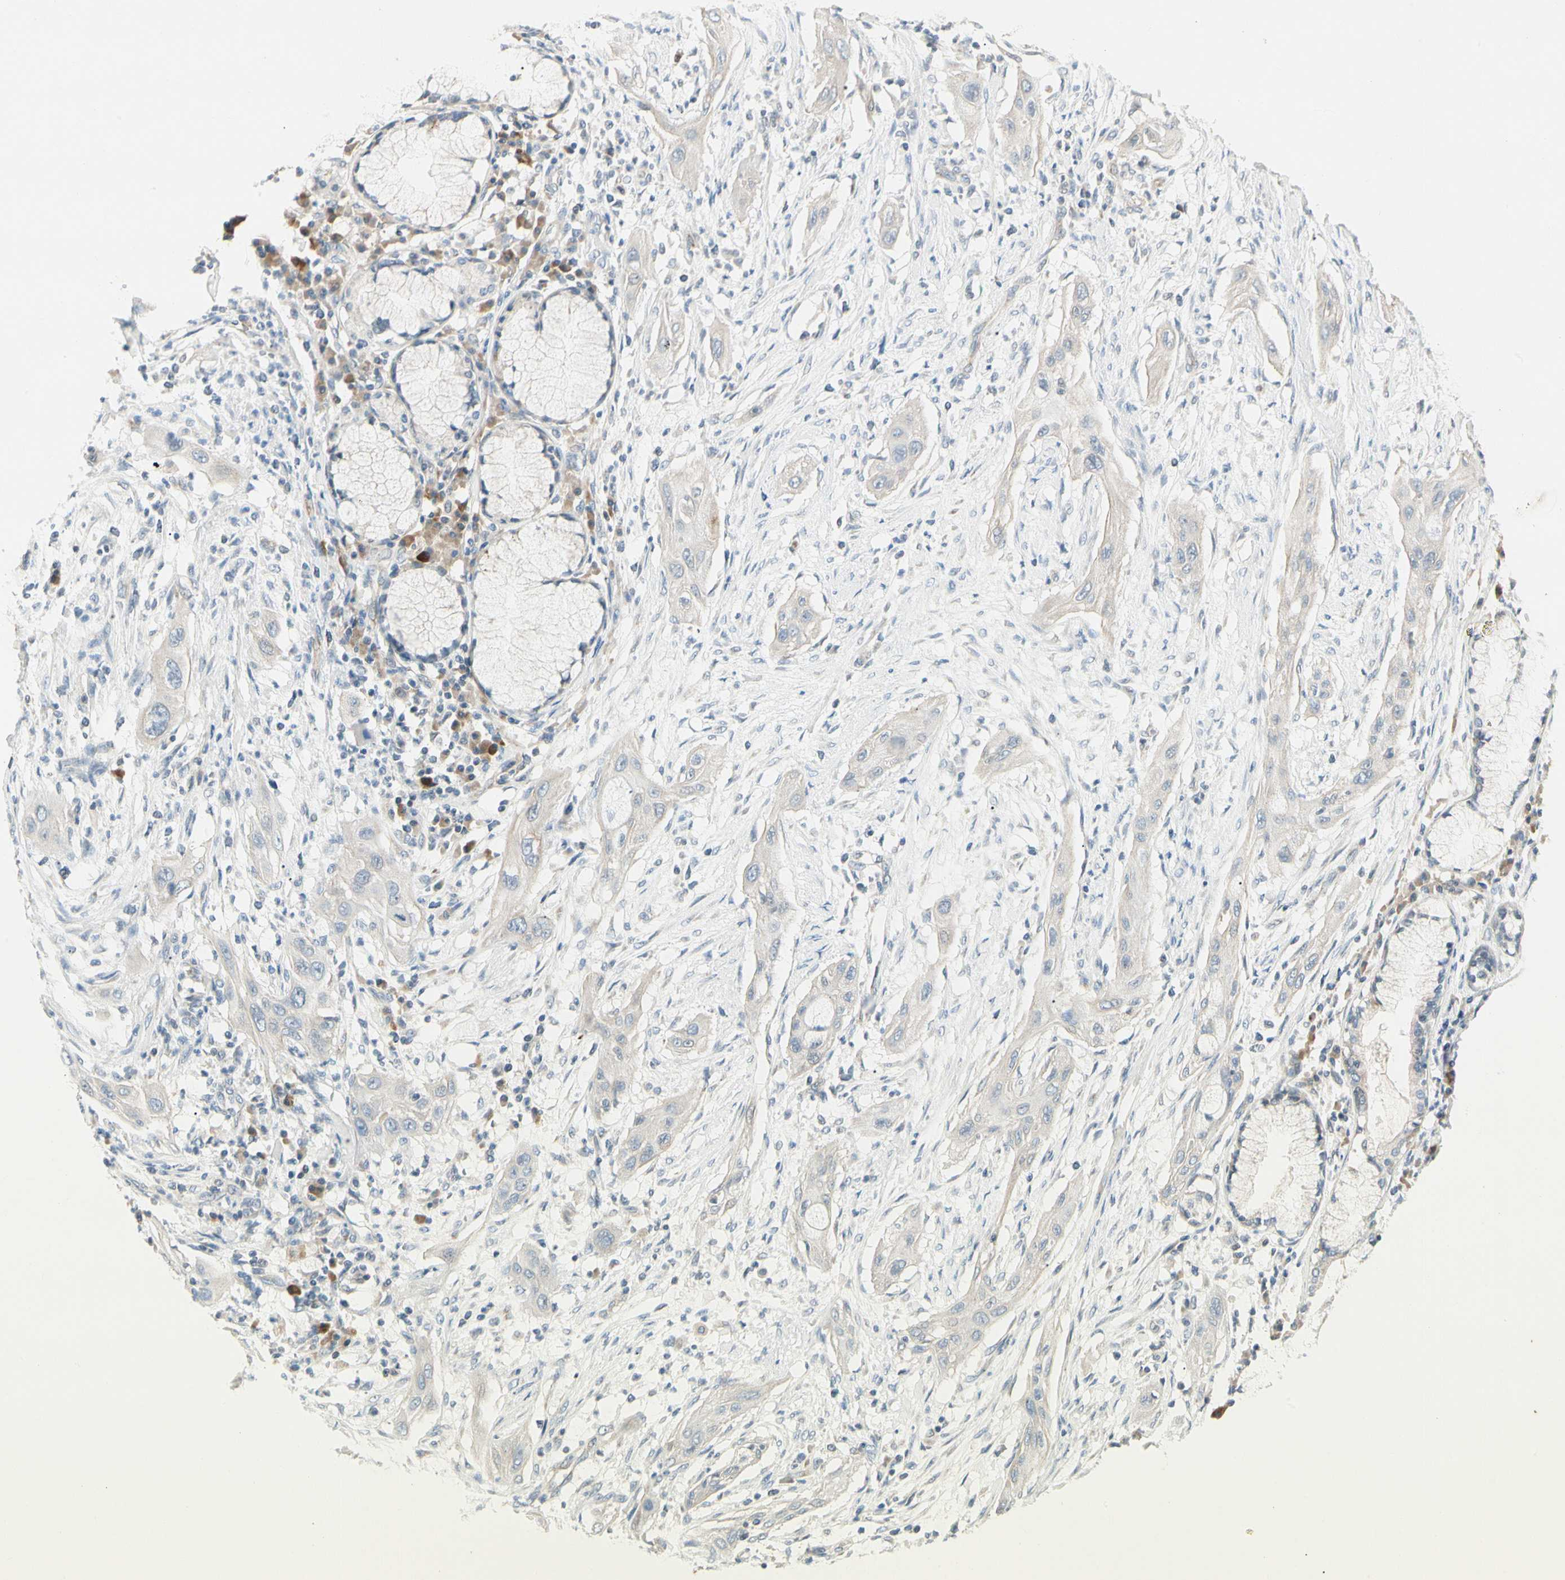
{"staining": {"intensity": "negative", "quantity": "none", "location": "none"}, "tissue": "lung cancer", "cell_type": "Tumor cells", "image_type": "cancer", "snomed": [{"axis": "morphology", "description": "Squamous cell carcinoma, NOS"}, {"axis": "topography", "description": "Lung"}], "caption": "This is a histopathology image of immunohistochemistry (IHC) staining of lung cancer, which shows no expression in tumor cells. (DAB immunohistochemistry (IHC) visualized using brightfield microscopy, high magnification).", "gene": "ALDH18A1", "patient": {"sex": "female", "age": 47}}